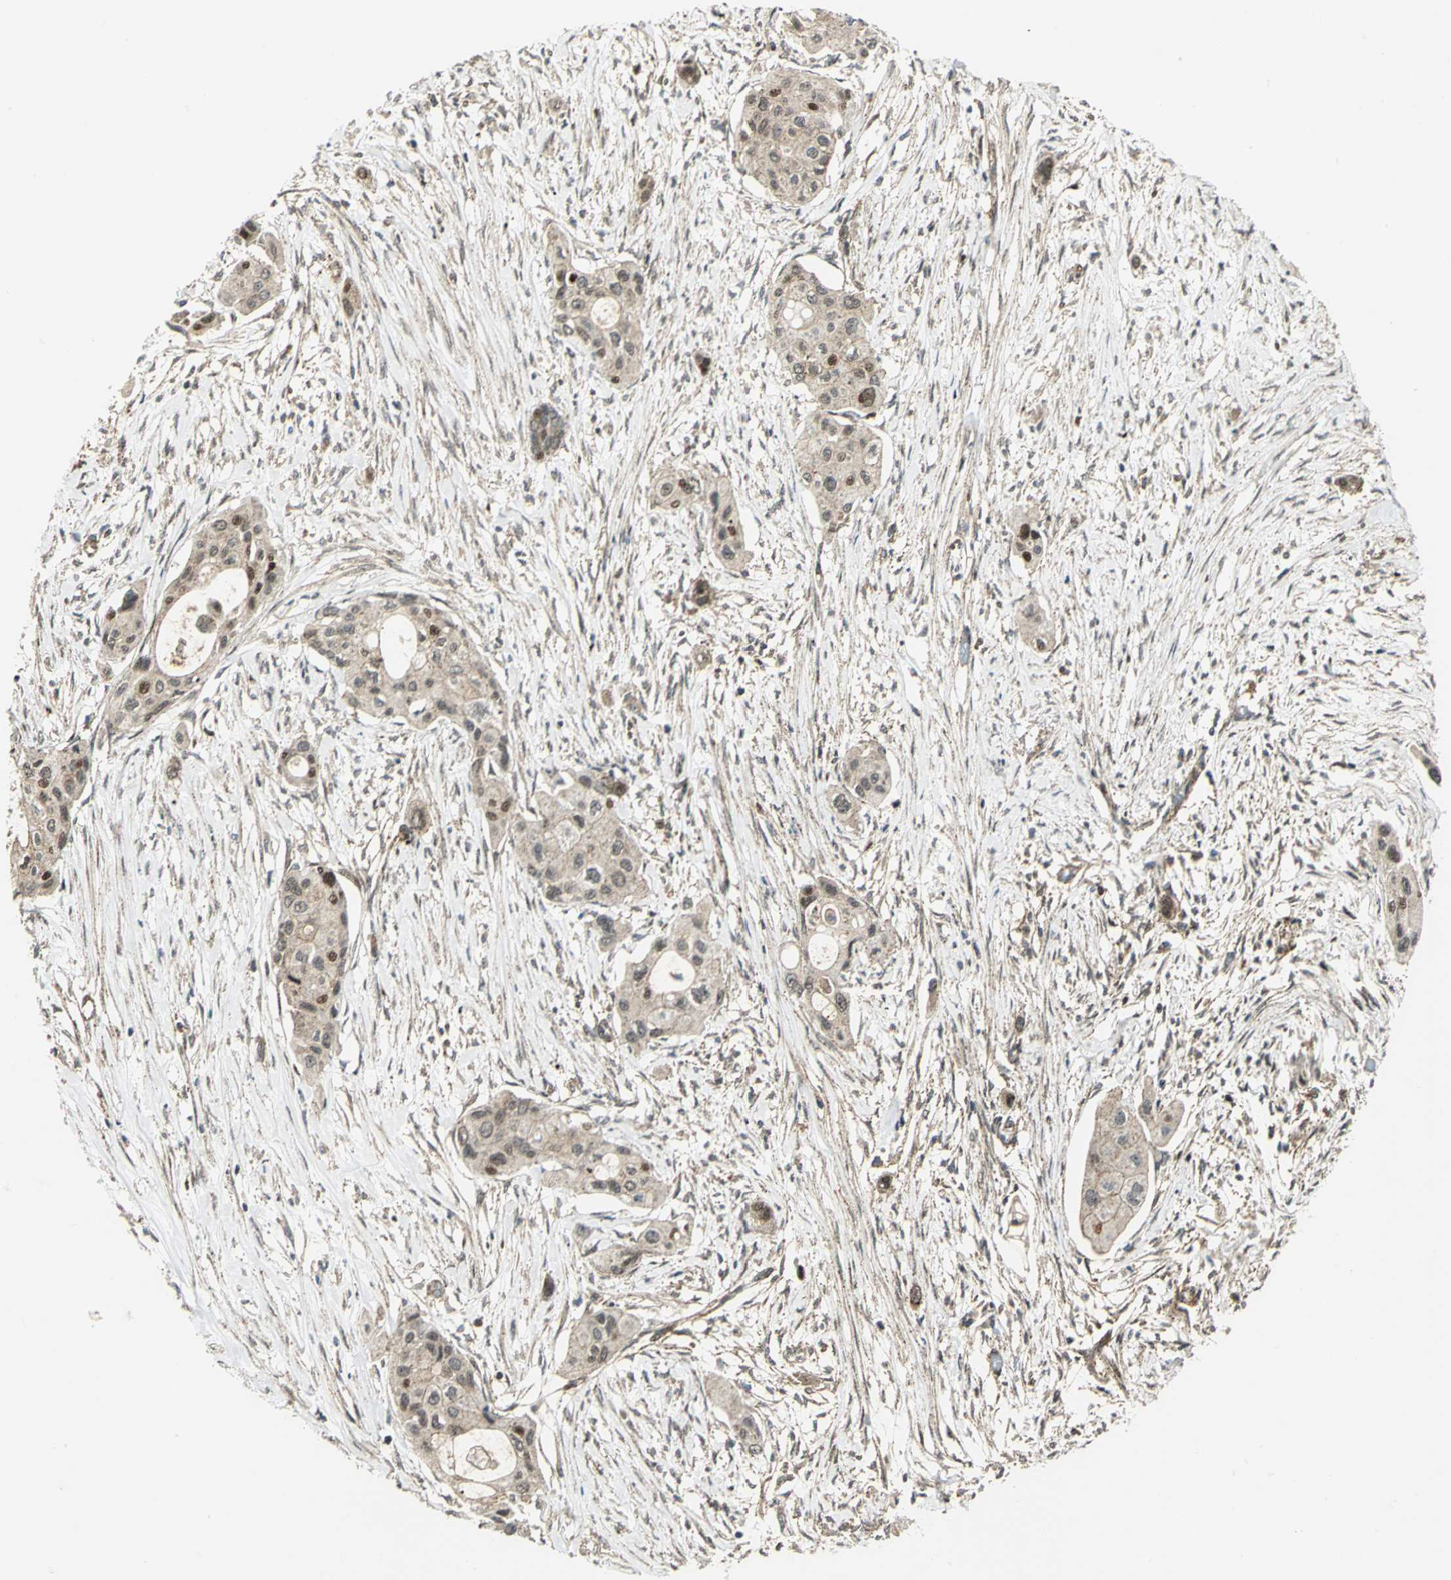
{"staining": {"intensity": "moderate", "quantity": ">75%", "location": "cytoplasmic/membranous,nuclear"}, "tissue": "pancreatic cancer", "cell_type": "Tumor cells", "image_type": "cancer", "snomed": [{"axis": "morphology", "description": "Adenocarcinoma, NOS"}, {"axis": "topography", "description": "Pancreas"}], "caption": "Pancreatic cancer (adenocarcinoma) tissue displays moderate cytoplasmic/membranous and nuclear expression in about >75% of tumor cells, visualized by immunohistochemistry.", "gene": "ATP6V1A", "patient": {"sex": "female", "age": 60}}